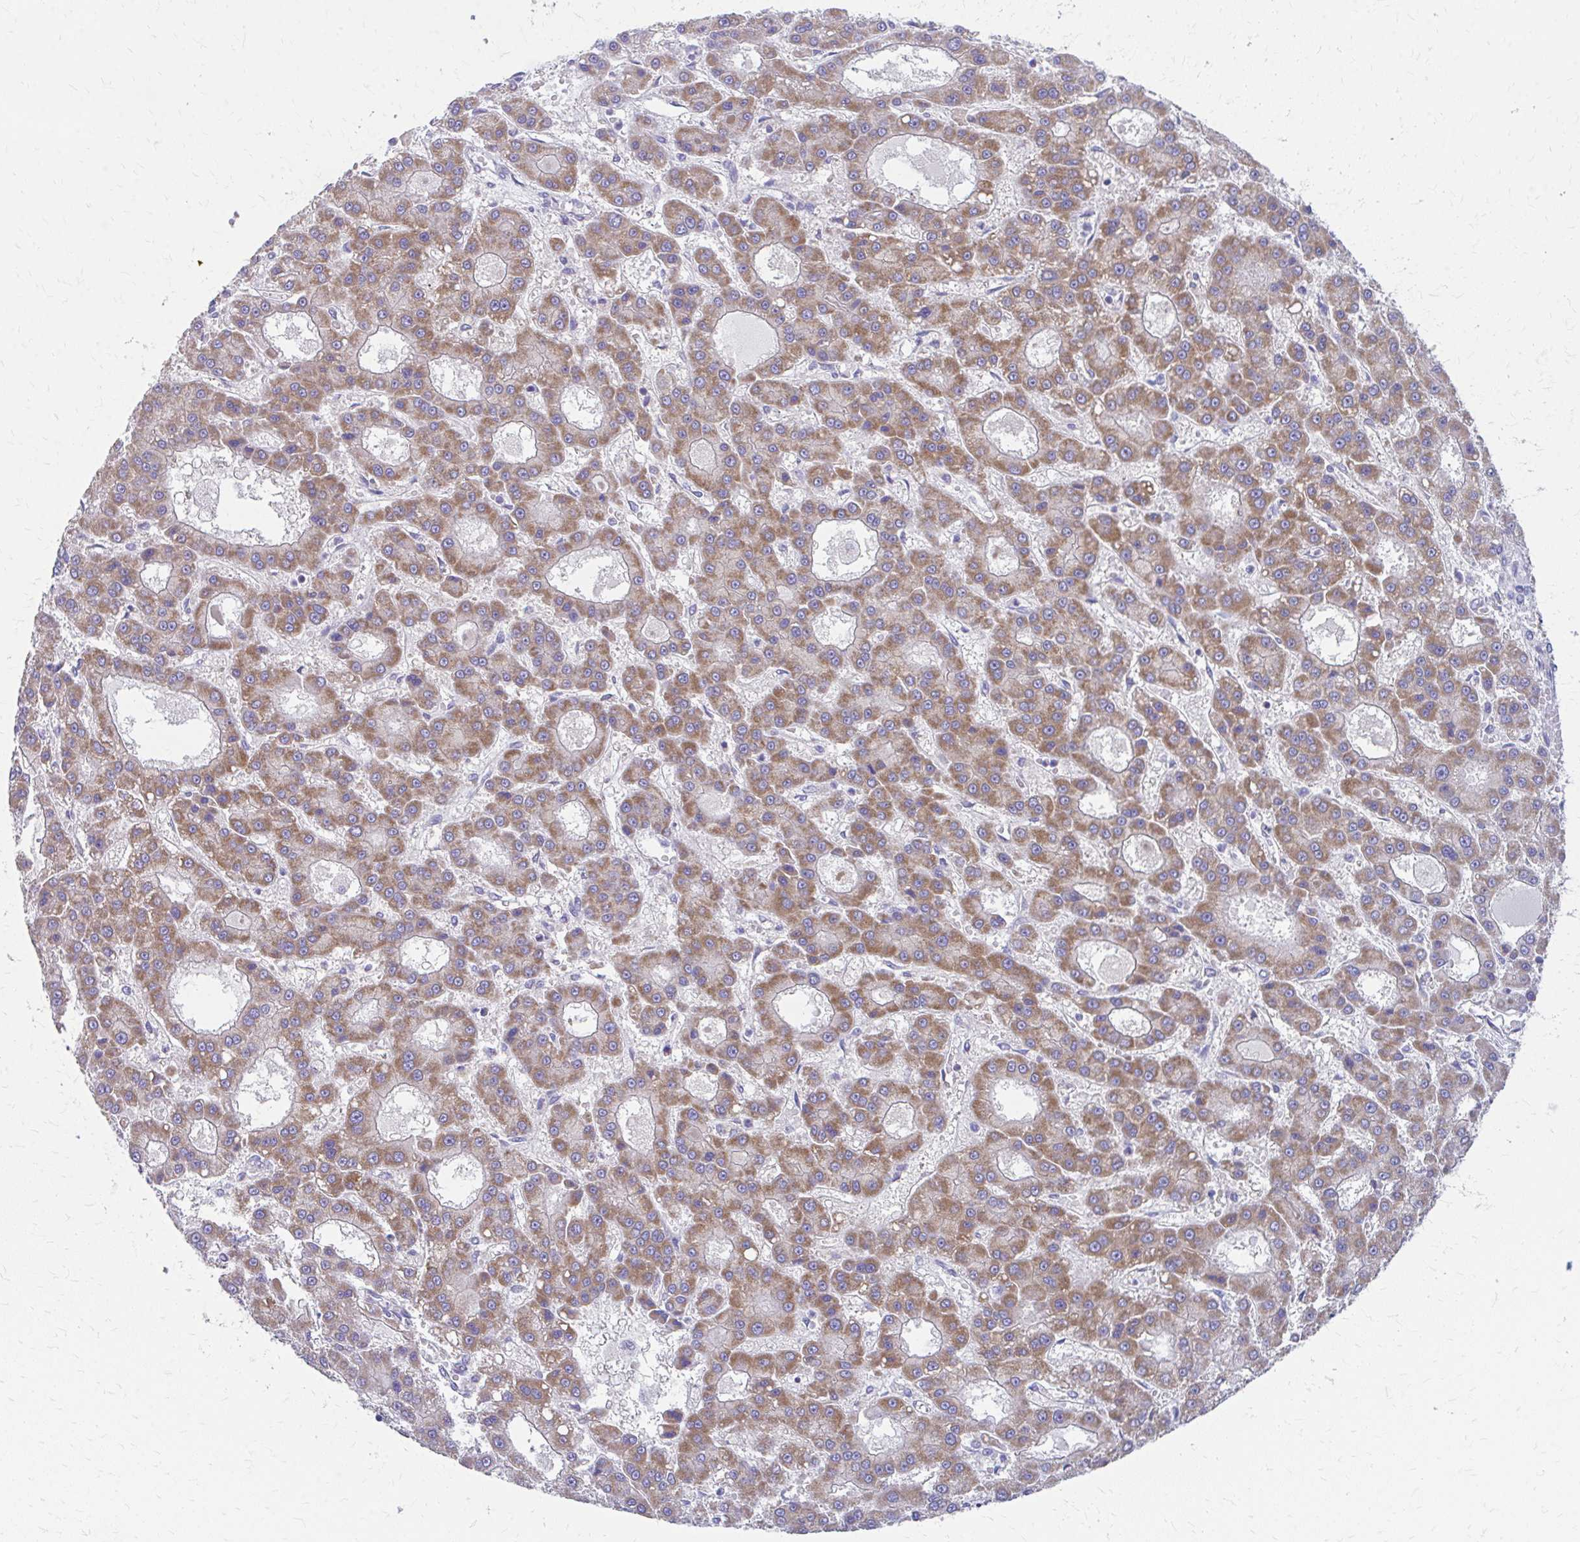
{"staining": {"intensity": "moderate", "quantity": ">75%", "location": "cytoplasmic/membranous"}, "tissue": "liver cancer", "cell_type": "Tumor cells", "image_type": "cancer", "snomed": [{"axis": "morphology", "description": "Carcinoma, Hepatocellular, NOS"}, {"axis": "topography", "description": "Liver"}], "caption": "The histopathology image demonstrates a brown stain indicating the presence of a protein in the cytoplasmic/membranous of tumor cells in liver hepatocellular carcinoma. The protein of interest is shown in brown color, while the nuclei are stained blue.", "gene": "MRPL19", "patient": {"sex": "male", "age": 70}}